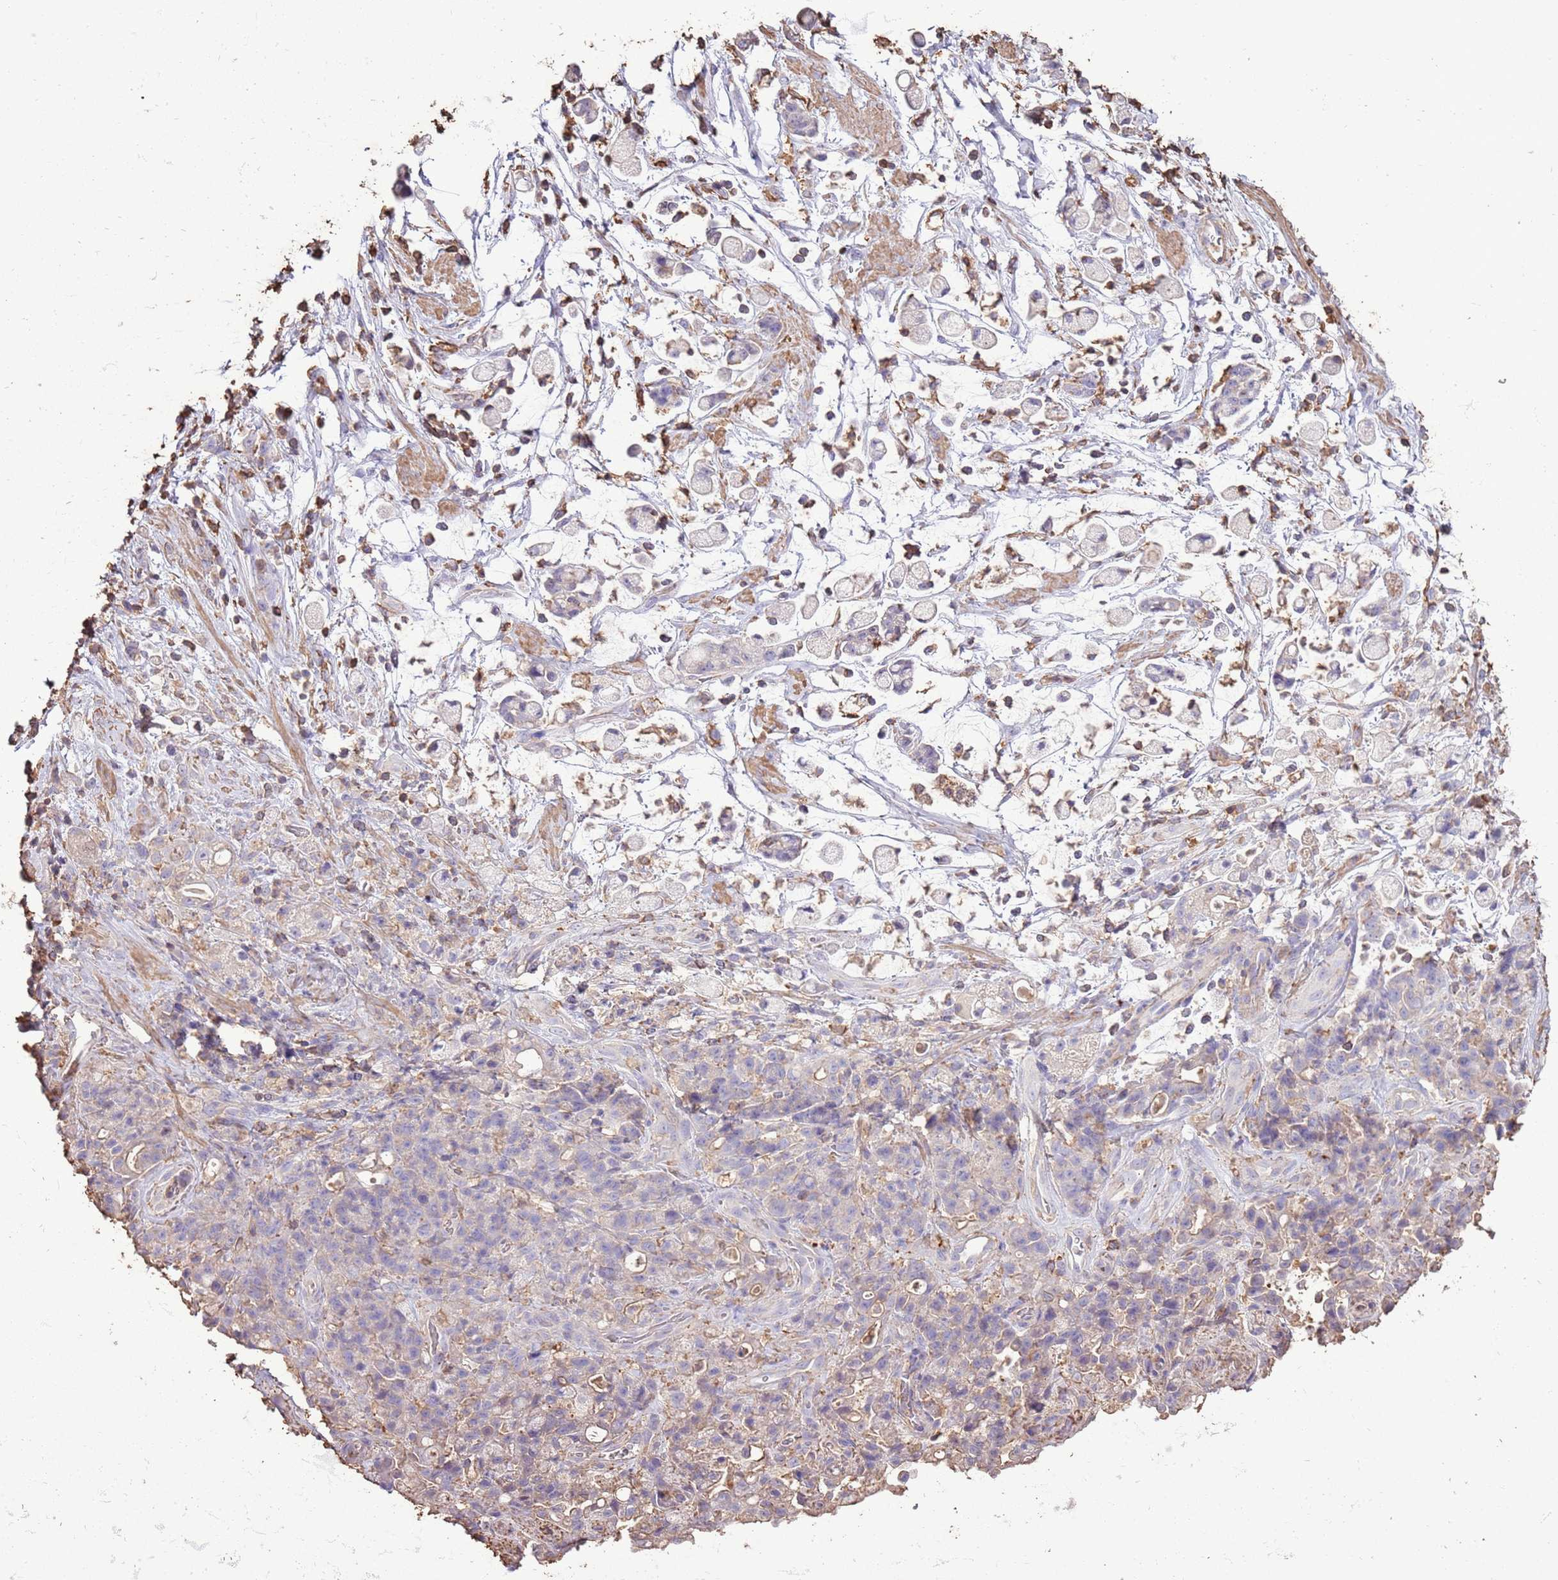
{"staining": {"intensity": "negative", "quantity": "none", "location": "none"}, "tissue": "stomach cancer", "cell_type": "Tumor cells", "image_type": "cancer", "snomed": [{"axis": "morphology", "description": "Adenocarcinoma, NOS"}, {"axis": "topography", "description": "Stomach"}], "caption": "Histopathology image shows no protein positivity in tumor cells of stomach cancer tissue. Nuclei are stained in blue.", "gene": "ARL10", "patient": {"sex": "female", "age": 60}}